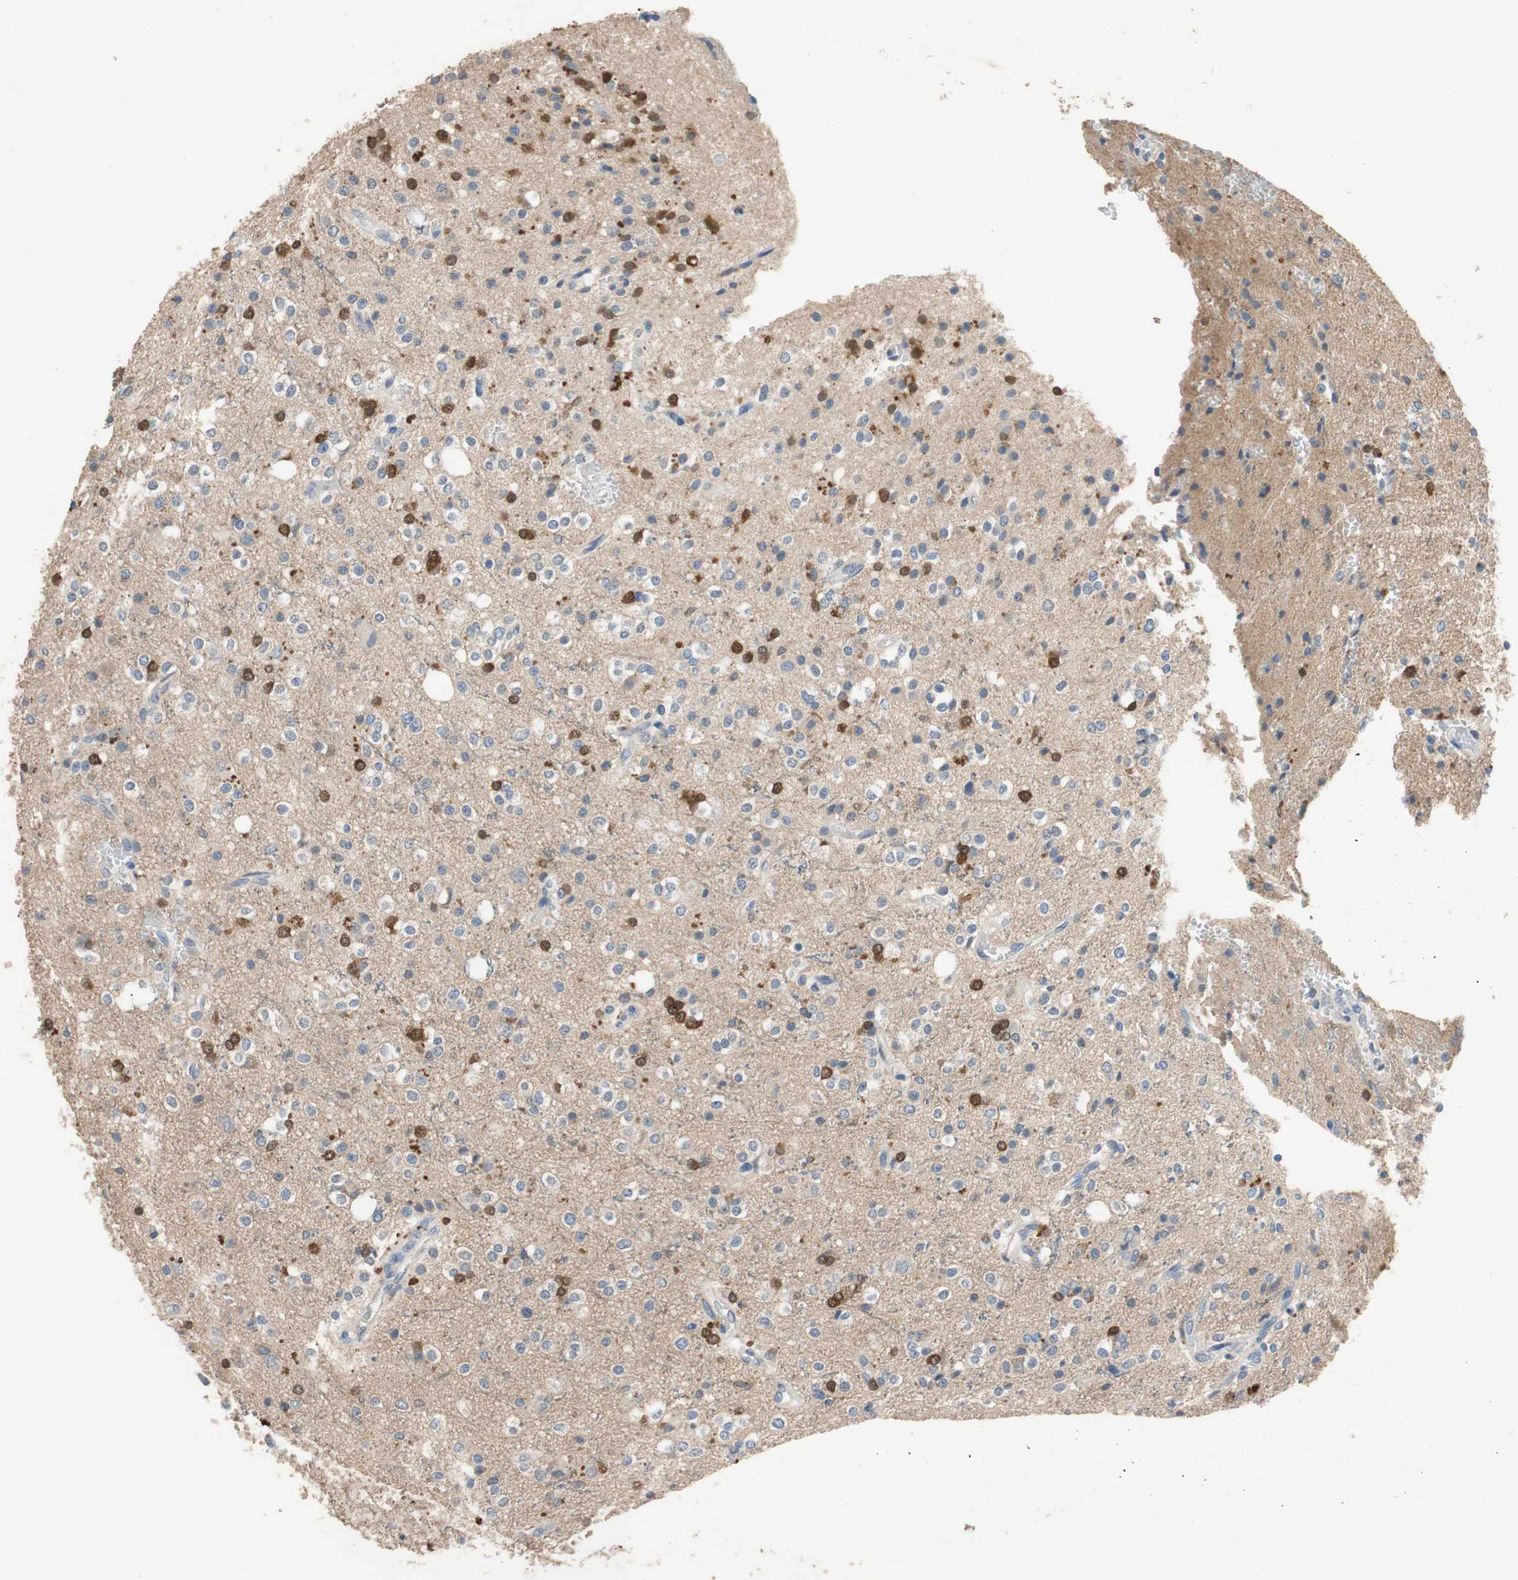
{"staining": {"intensity": "strong", "quantity": "<25%", "location": "cytoplasmic/membranous"}, "tissue": "glioma", "cell_type": "Tumor cells", "image_type": "cancer", "snomed": [{"axis": "morphology", "description": "Glioma, malignant, High grade"}, {"axis": "topography", "description": "Brain"}], "caption": "IHC (DAB (3,3'-diaminobenzidine)) staining of human glioma exhibits strong cytoplasmic/membranous protein staining in about <25% of tumor cells. The staining was performed using DAB, with brown indicating positive protein expression. Nuclei are stained blue with hematoxylin.", "gene": "ADAP1", "patient": {"sex": "male", "age": 47}}